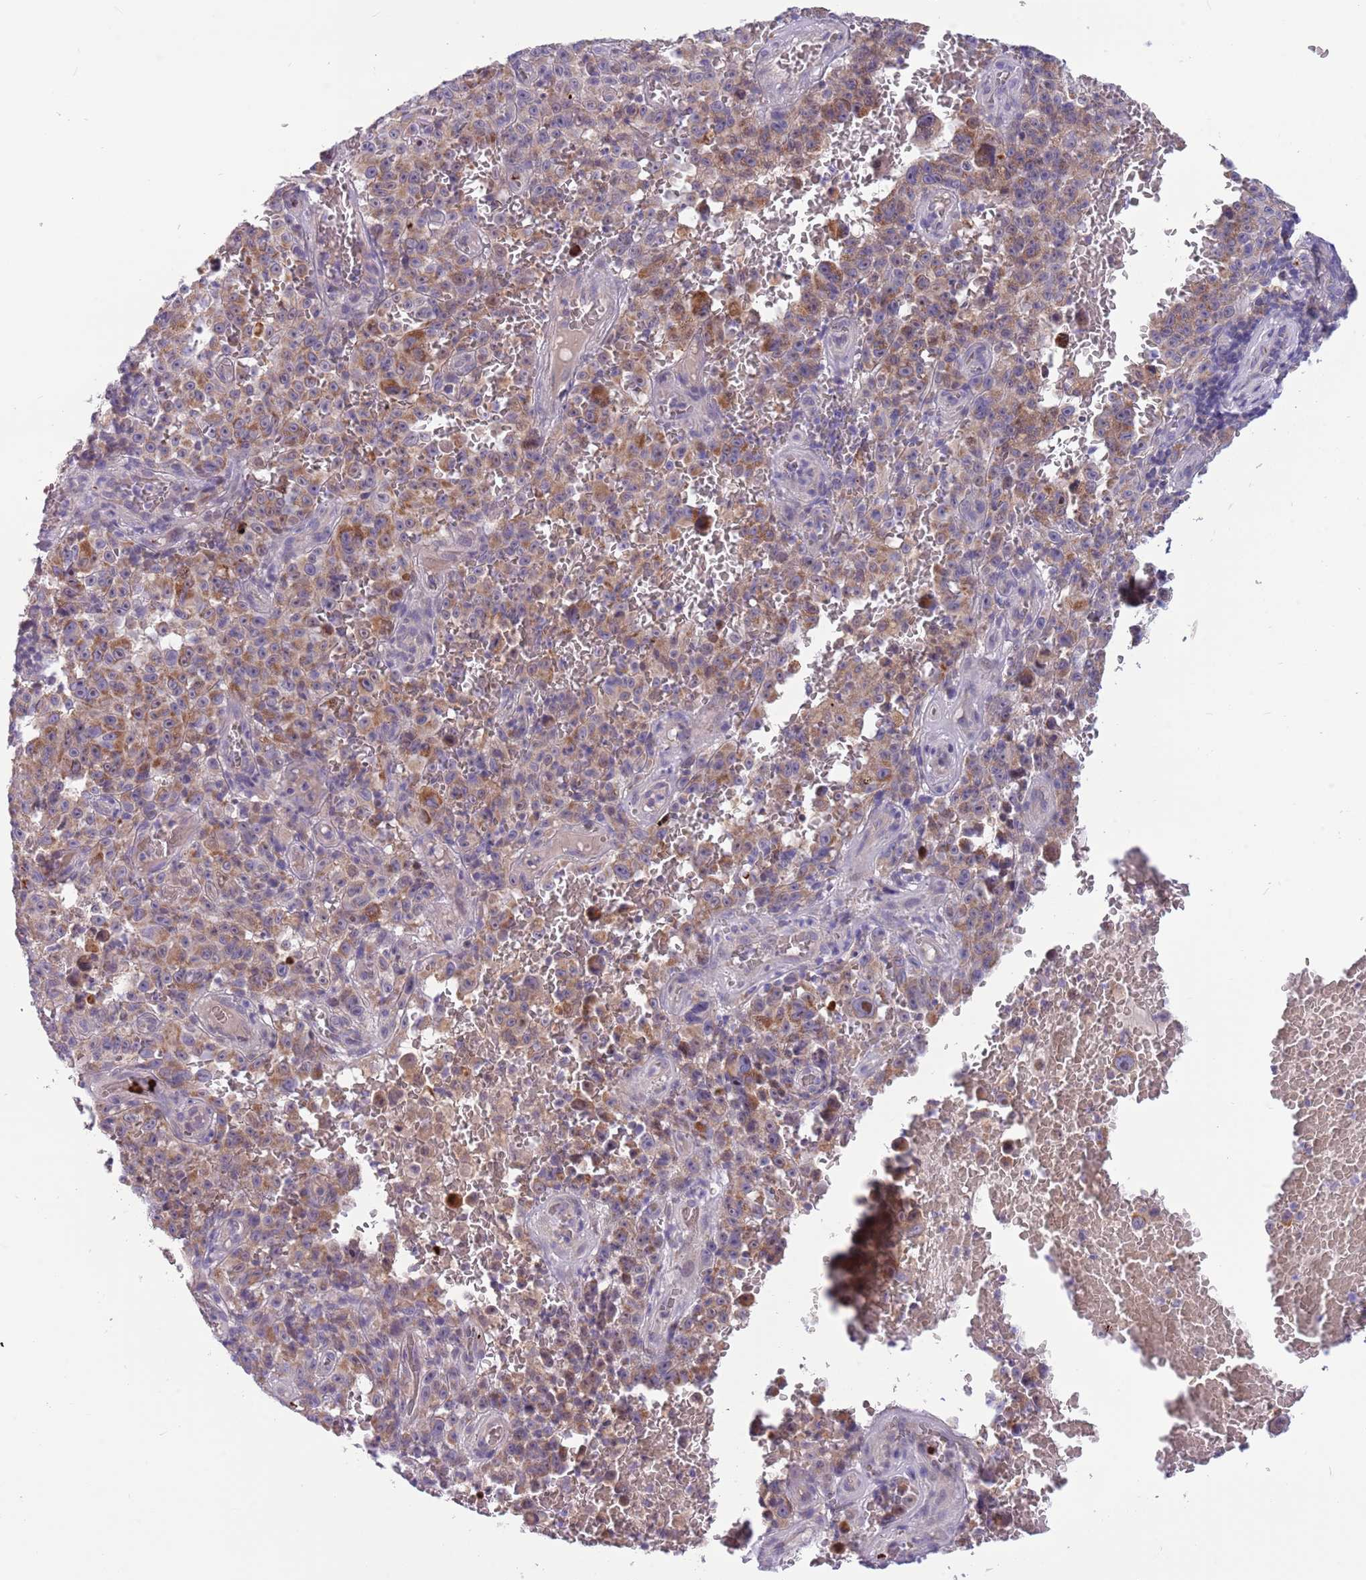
{"staining": {"intensity": "moderate", "quantity": ">75%", "location": "cytoplasmic/membranous"}, "tissue": "melanoma", "cell_type": "Tumor cells", "image_type": "cancer", "snomed": [{"axis": "morphology", "description": "Malignant melanoma, NOS"}, {"axis": "topography", "description": "Skin"}], "caption": "IHC (DAB (3,3'-diaminobenzidine)) staining of human melanoma exhibits moderate cytoplasmic/membranous protein positivity in approximately >75% of tumor cells.", "gene": "DDHD1", "patient": {"sex": "female", "age": 82}}